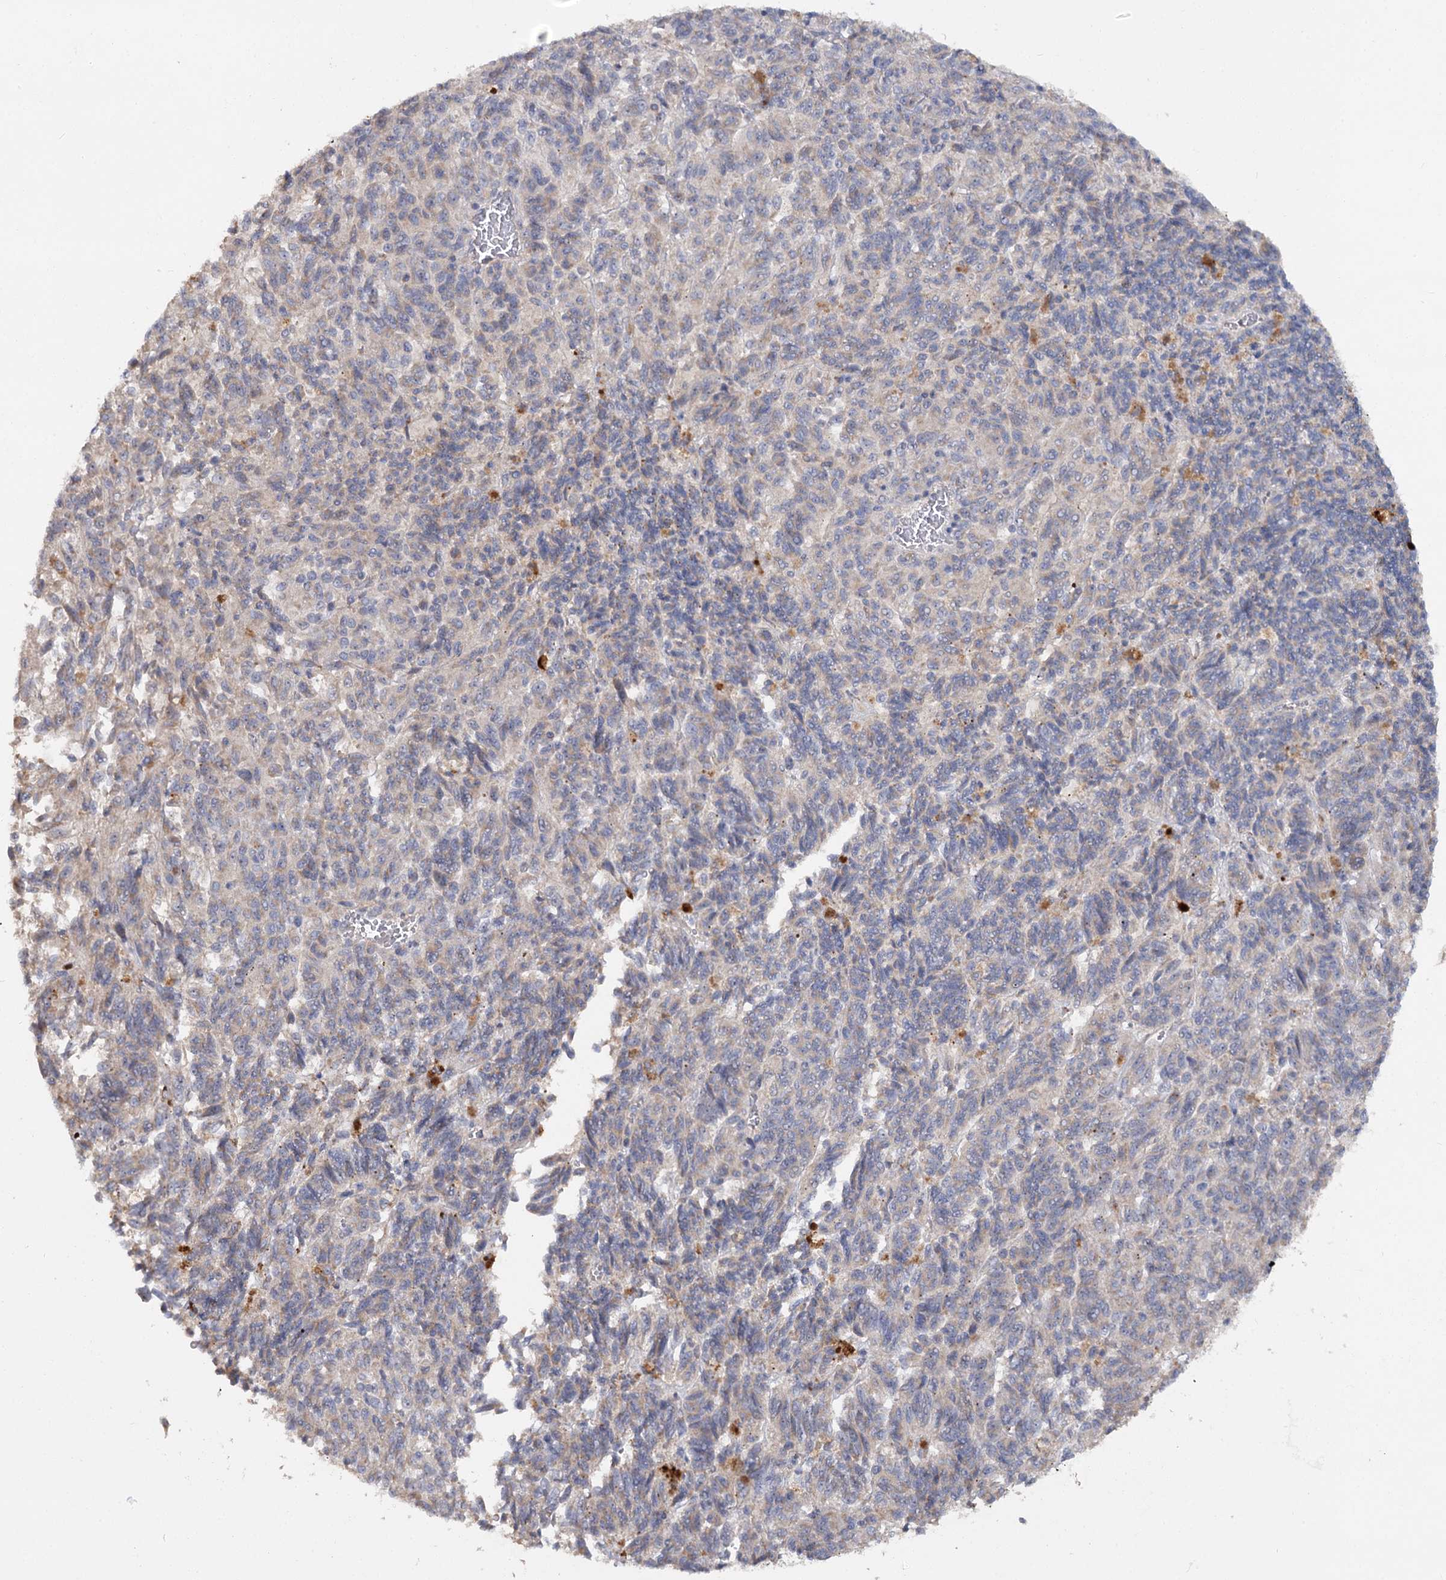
{"staining": {"intensity": "negative", "quantity": "none", "location": "none"}, "tissue": "melanoma", "cell_type": "Tumor cells", "image_type": "cancer", "snomed": [{"axis": "morphology", "description": "Malignant melanoma, Metastatic site"}, {"axis": "topography", "description": "Lung"}], "caption": "The photomicrograph reveals no staining of tumor cells in melanoma.", "gene": "ANGPTL5", "patient": {"sex": "male", "age": 64}}